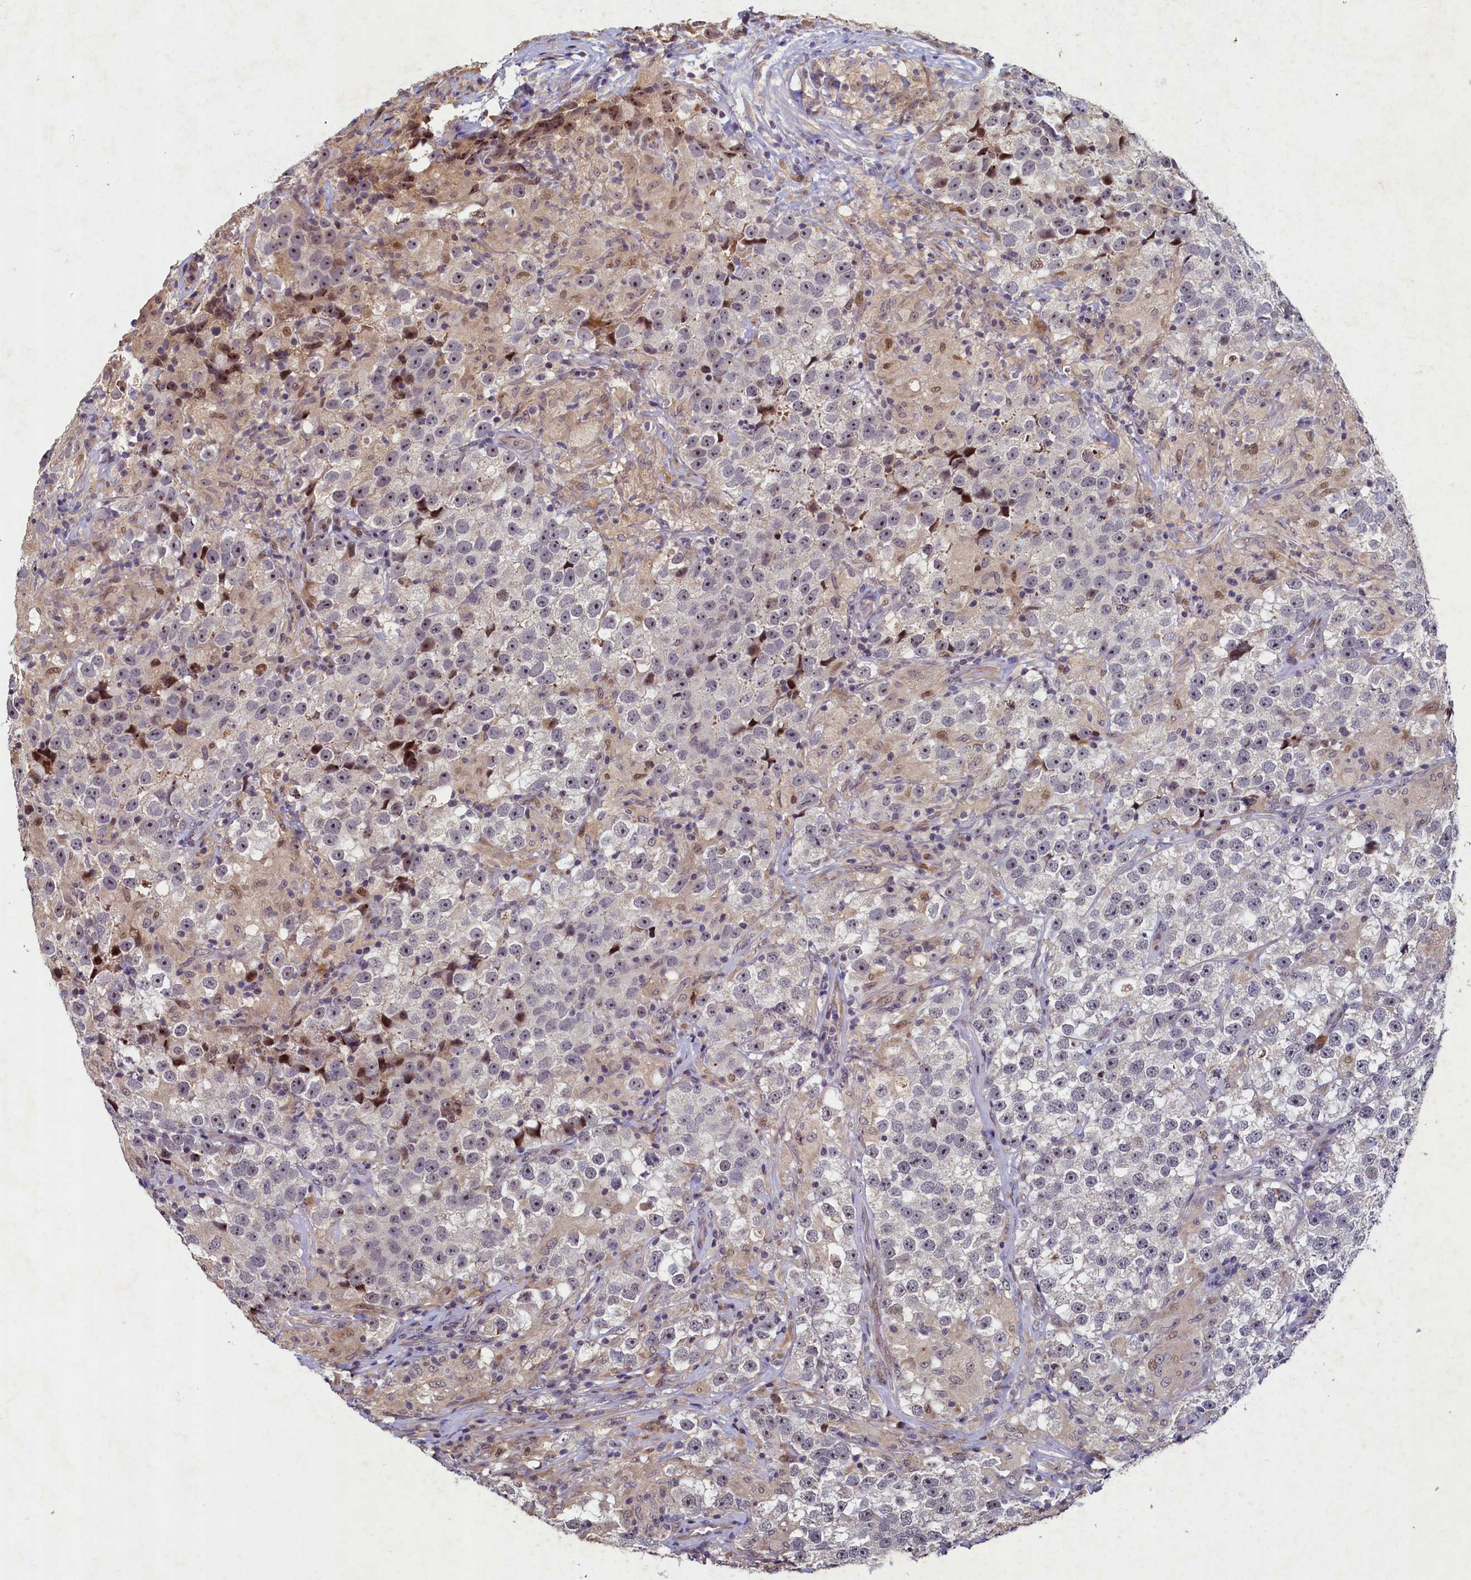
{"staining": {"intensity": "negative", "quantity": "none", "location": "none"}, "tissue": "testis cancer", "cell_type": "Tumor cells", "image_type": "cancer", "snomed": [{"axis": "morphology", "description": "Seminoma, NOS"}, {"axis": "topography", "description": "Testis"}], "caption": "Tumor cells show no significant staining in seminoma (testis). (DAB IHC with hematoxylin counter stain).", "gene": "LATS2", "patient": {"sex": "male", "age": 46}}